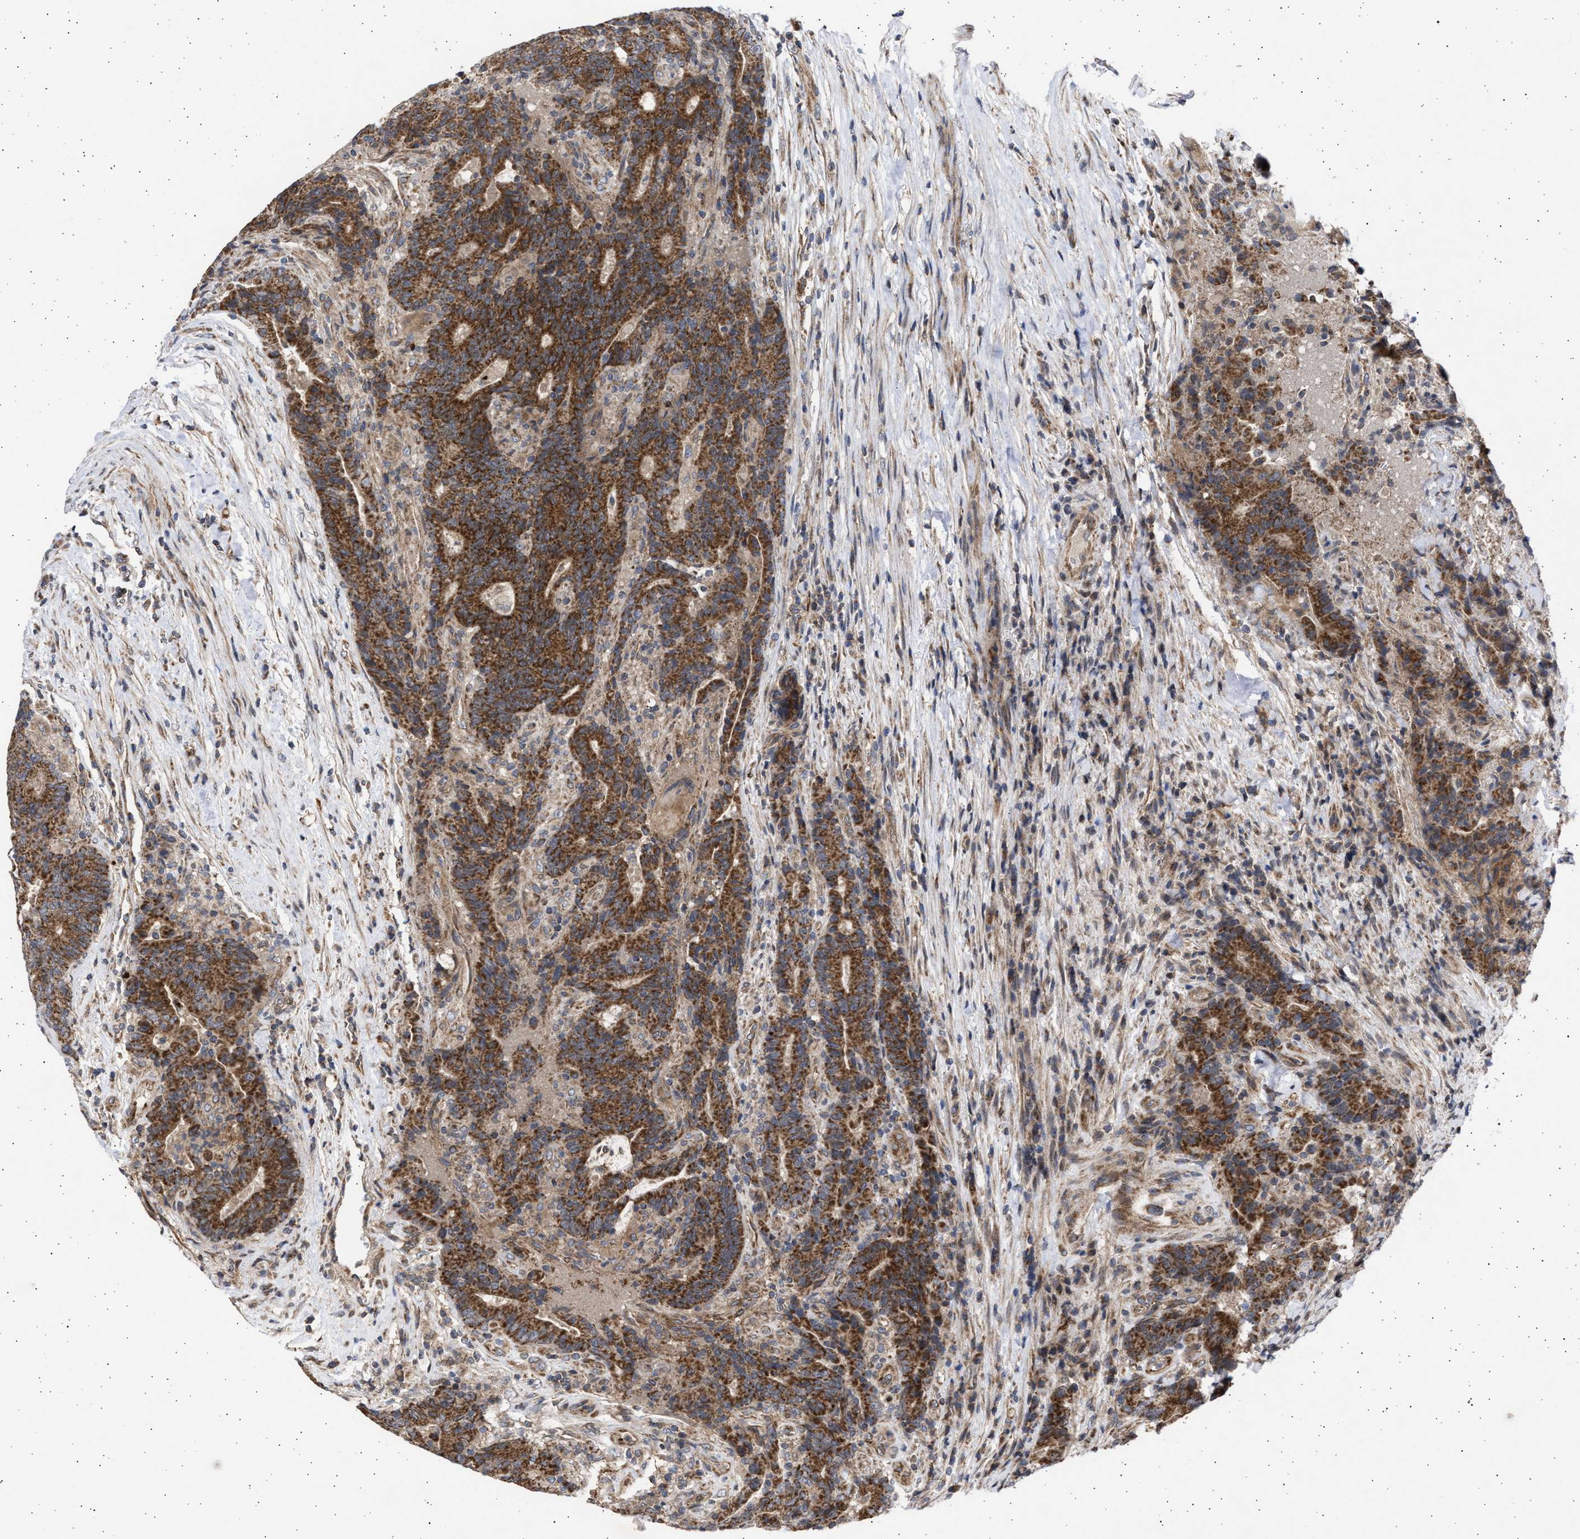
{"staining": {"intensity": "strong", "quantity": ">75%", "location": "cytoplasmic/membranous"}, "tissue": "colorectal cancer", "cell_type": "Tumor cells", "image_type": "cancer", "snomed": [{"axis": "morphology", "description": "Normal tissue, NOS"}, {"axis": "morphology", "description": "Adenocarcinoma, NOS"}, {"axis": "topography", "description": "Colon"}], "caption": "A micrograph of human colorectal cancer stained for a protein demonstrates strong cytoplasmic/membranous brown staining in tumor cells.", "gene": "TTC19", "patient": {"sex": "female", "age": 75}}